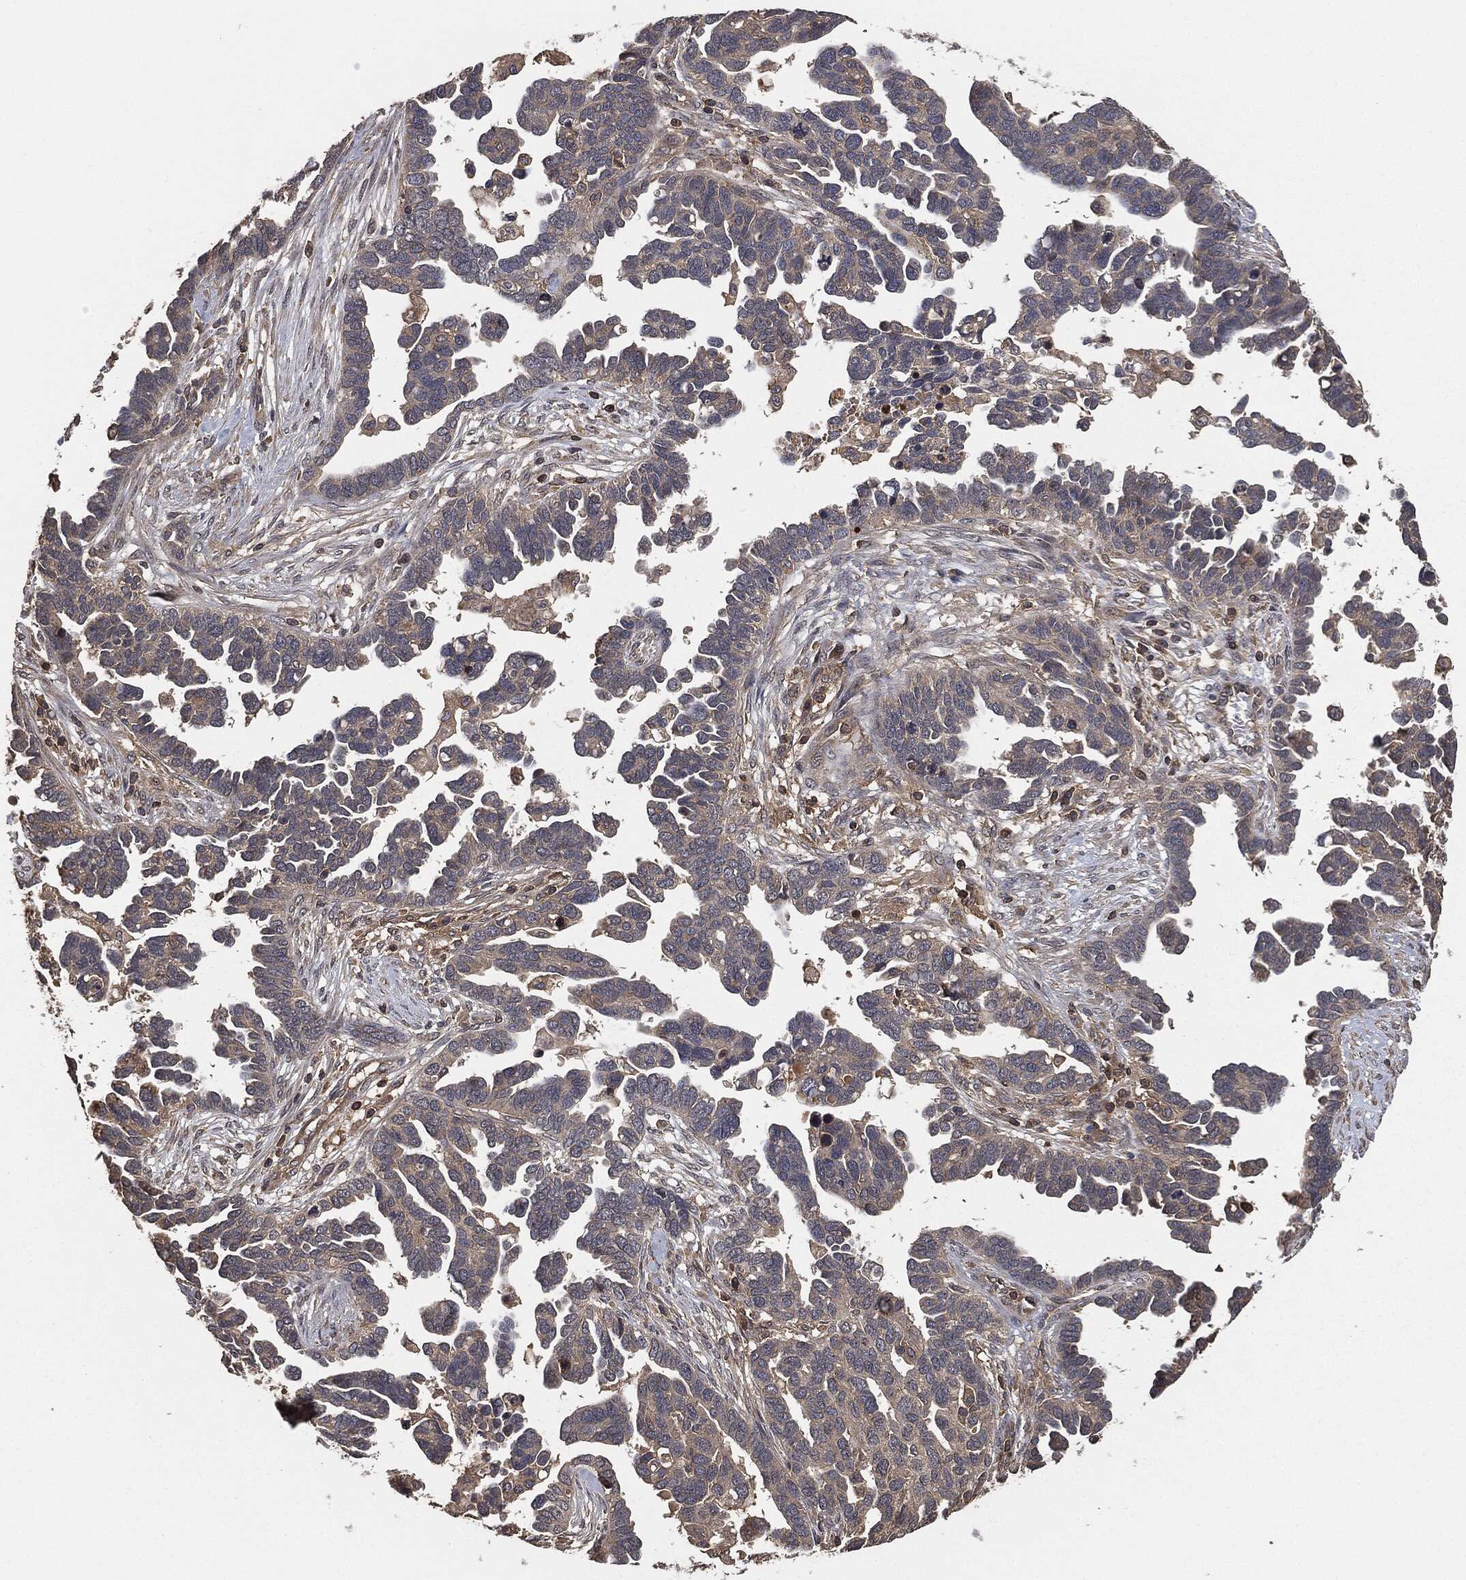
{"staining": {"intensity": "negative", "quantity": "none", "location": "none"}, "tissue": "ovarian cancer", "cell_type": "Tumor cells", "image_type": "cancer", "snomed": [{"axis": "morphology", "description": "Cystadenocarcinoma, serous, NOS"}, {"axis": "topography", "description": "Ovary"}], "caption": "Tumor cells show no significant protein staining in ovarian serous cystadenocarcinoma.", "gene": "ERBIN", "patient": {"sex": "female", "age": 54}}